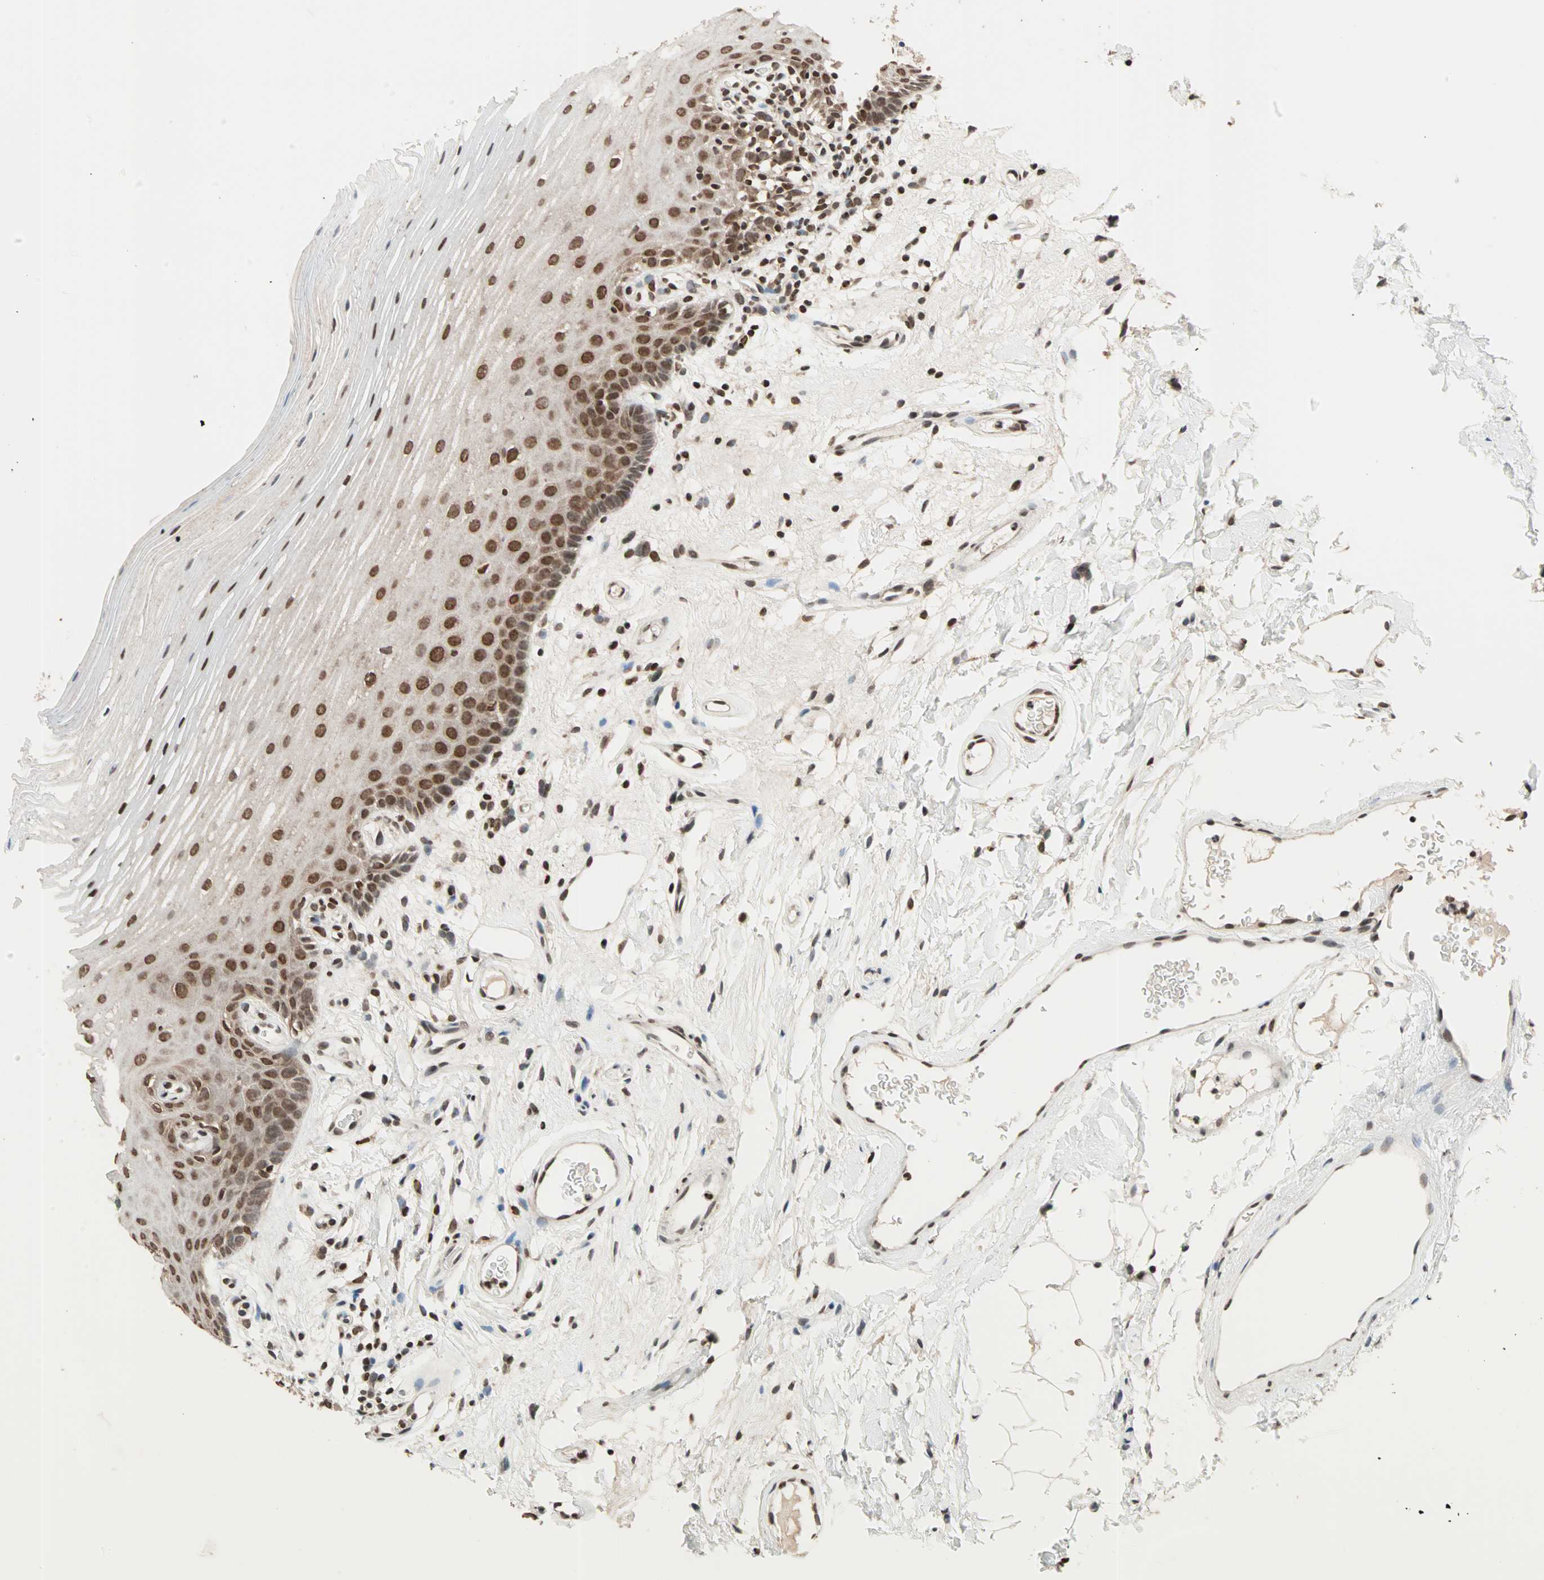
{"staining": {"intensity": "strong", "quantity": ">75%", "location": "nuclear"}, "tissue": "oral mucosa", "cell_type": "Squamous epithelial cells", "image_type": "normal", "snomed": [{"axis": "morphology", "description": "Normal tissue, NOS"}, {"axis": "morphology", "description": "Squamous cell carcinoma, NOS"}, {"axis": "topography", "description": "Skeletal muscle"}, {"axis": "topography", "description": "Oral tissue"}], "caption": "Strong nuclear positivity is identified in about >75% of squamous epithelial cells in benign oral mucosa. (DAB (3,3'-diaminobenzidine) = brown stain, brightfield microscopy at high magnification).", "gene": "DAZAP1", "patient": {"sex": "male", "age": 71}}